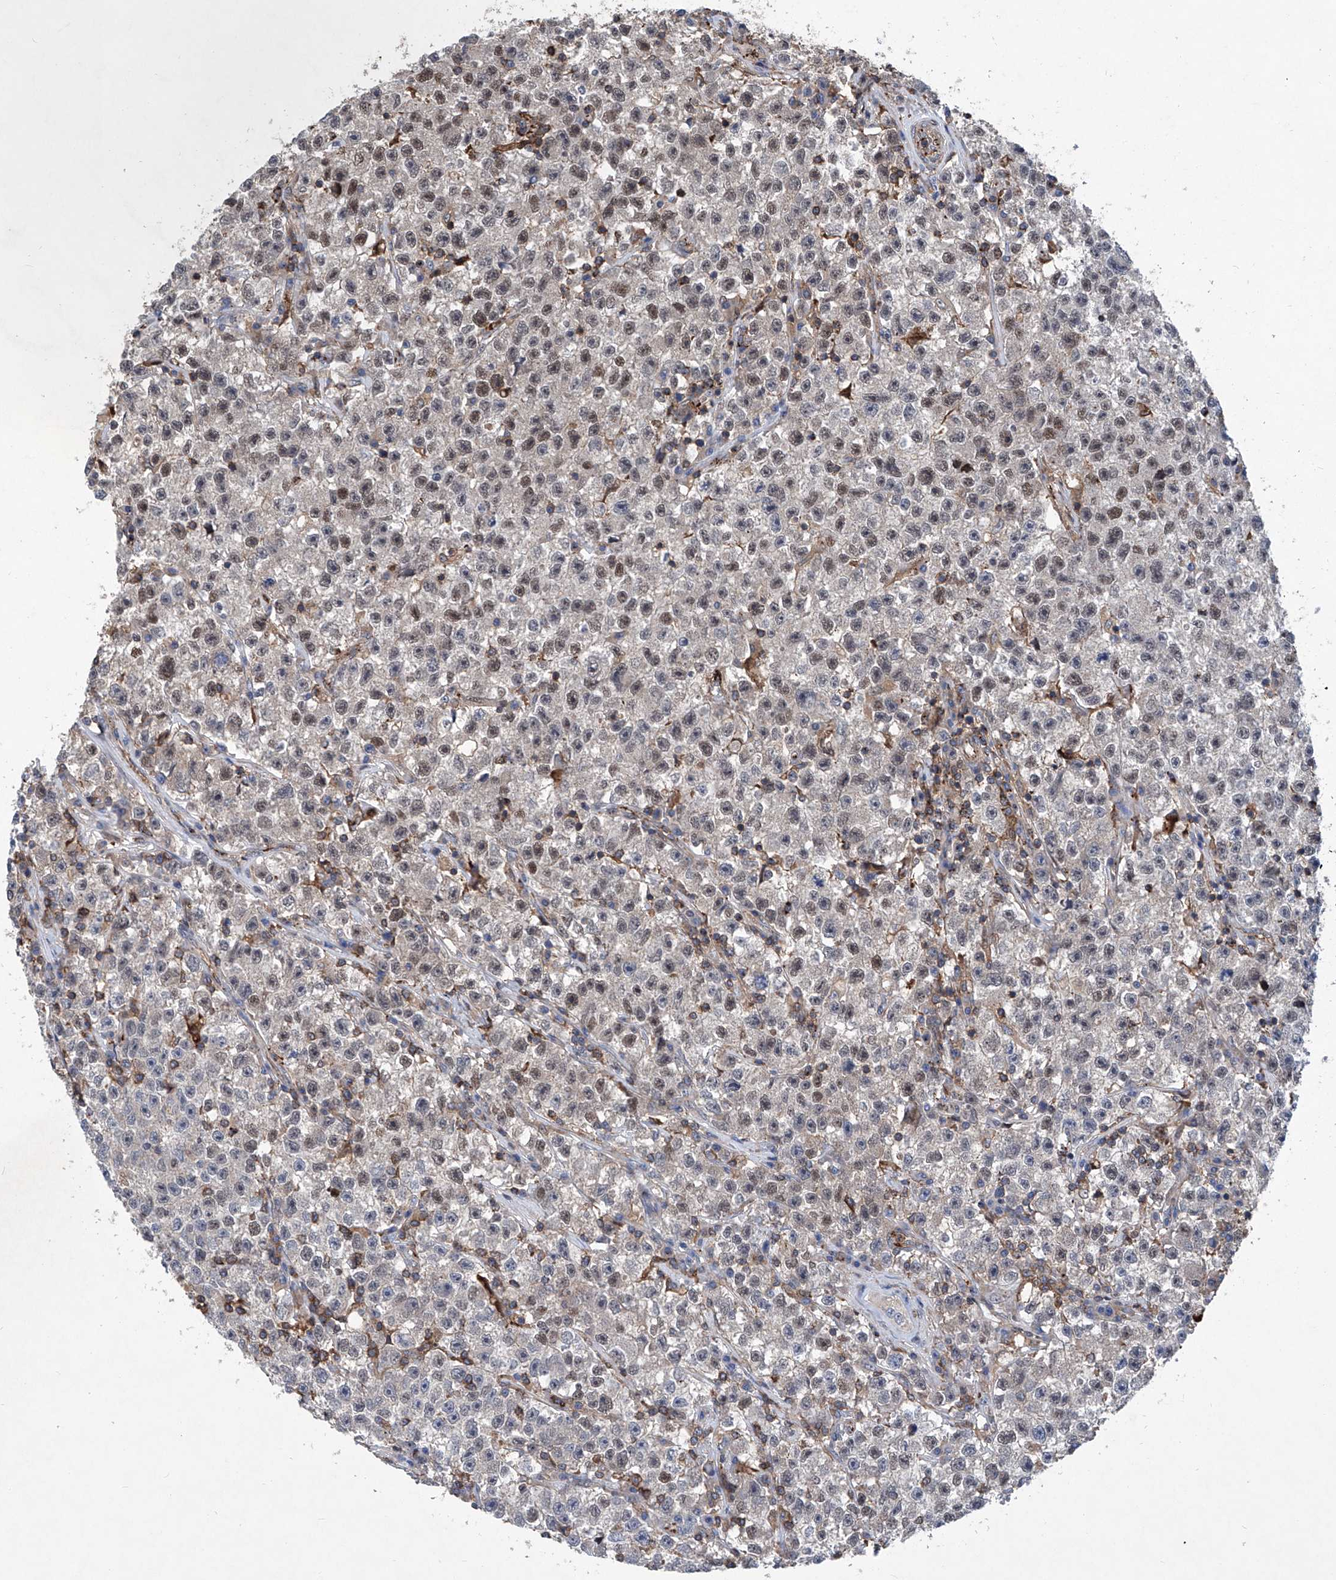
{"staining": {"intensity": "weak", "quantity": "<25%", "location": "nuclear"}, "tissue": "testis cancer", "cell_type": "Tumor cells", "image_type": "cancer", "snomed": [{"axis": "morphology", "description": "Seminoma, NOS"}, {"axis": "topography", "description": "Testis"}], "caption": "Seminoma (testis) was stained to show a protein in brown. There is no significant positivity in tumor cells.", "gene": "NT5C3A", "patient": {"sex": "male", "age": 22}}